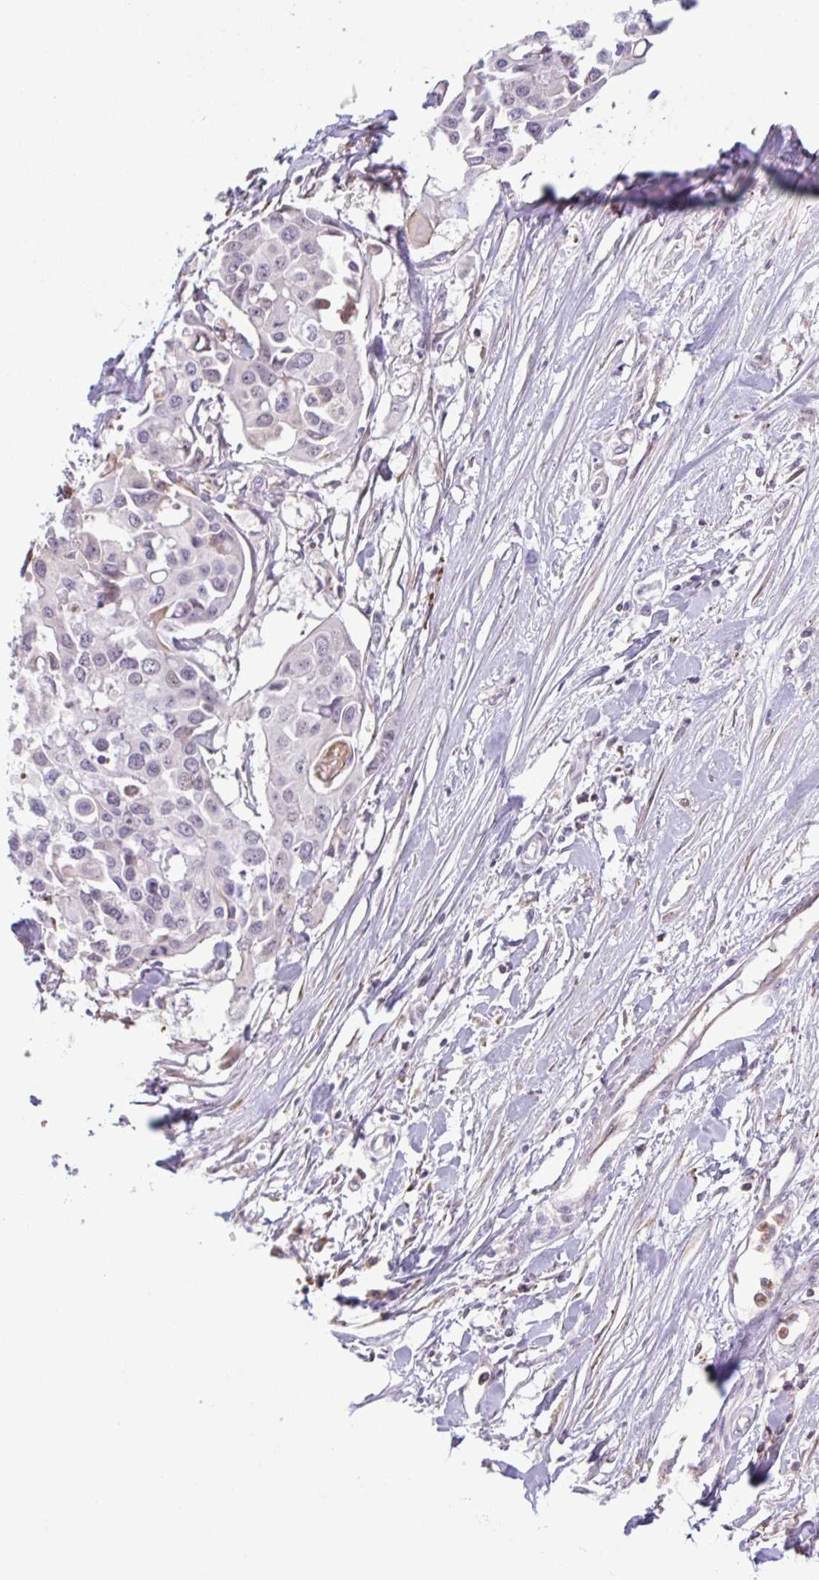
{"staining": {"intensity": "weak", "quantity": "<25%", "location": "nuclear"}, "tissue": "colorectal cancer", "cell_type": "Tumor cells", "image_type": "cancer", "snomed": [{"axis": "morphology", "description": "Adenocarcinoma, NOS"}, {"axis": "topography", "description": "Colon"}], "caption": "Colorectal cancer (adenocarcinoma) stained for a protein using IHC demonstrates no expression tumor cells.", "gene": "TAF1D", "patient": {"sex": "male", "age": 77}}